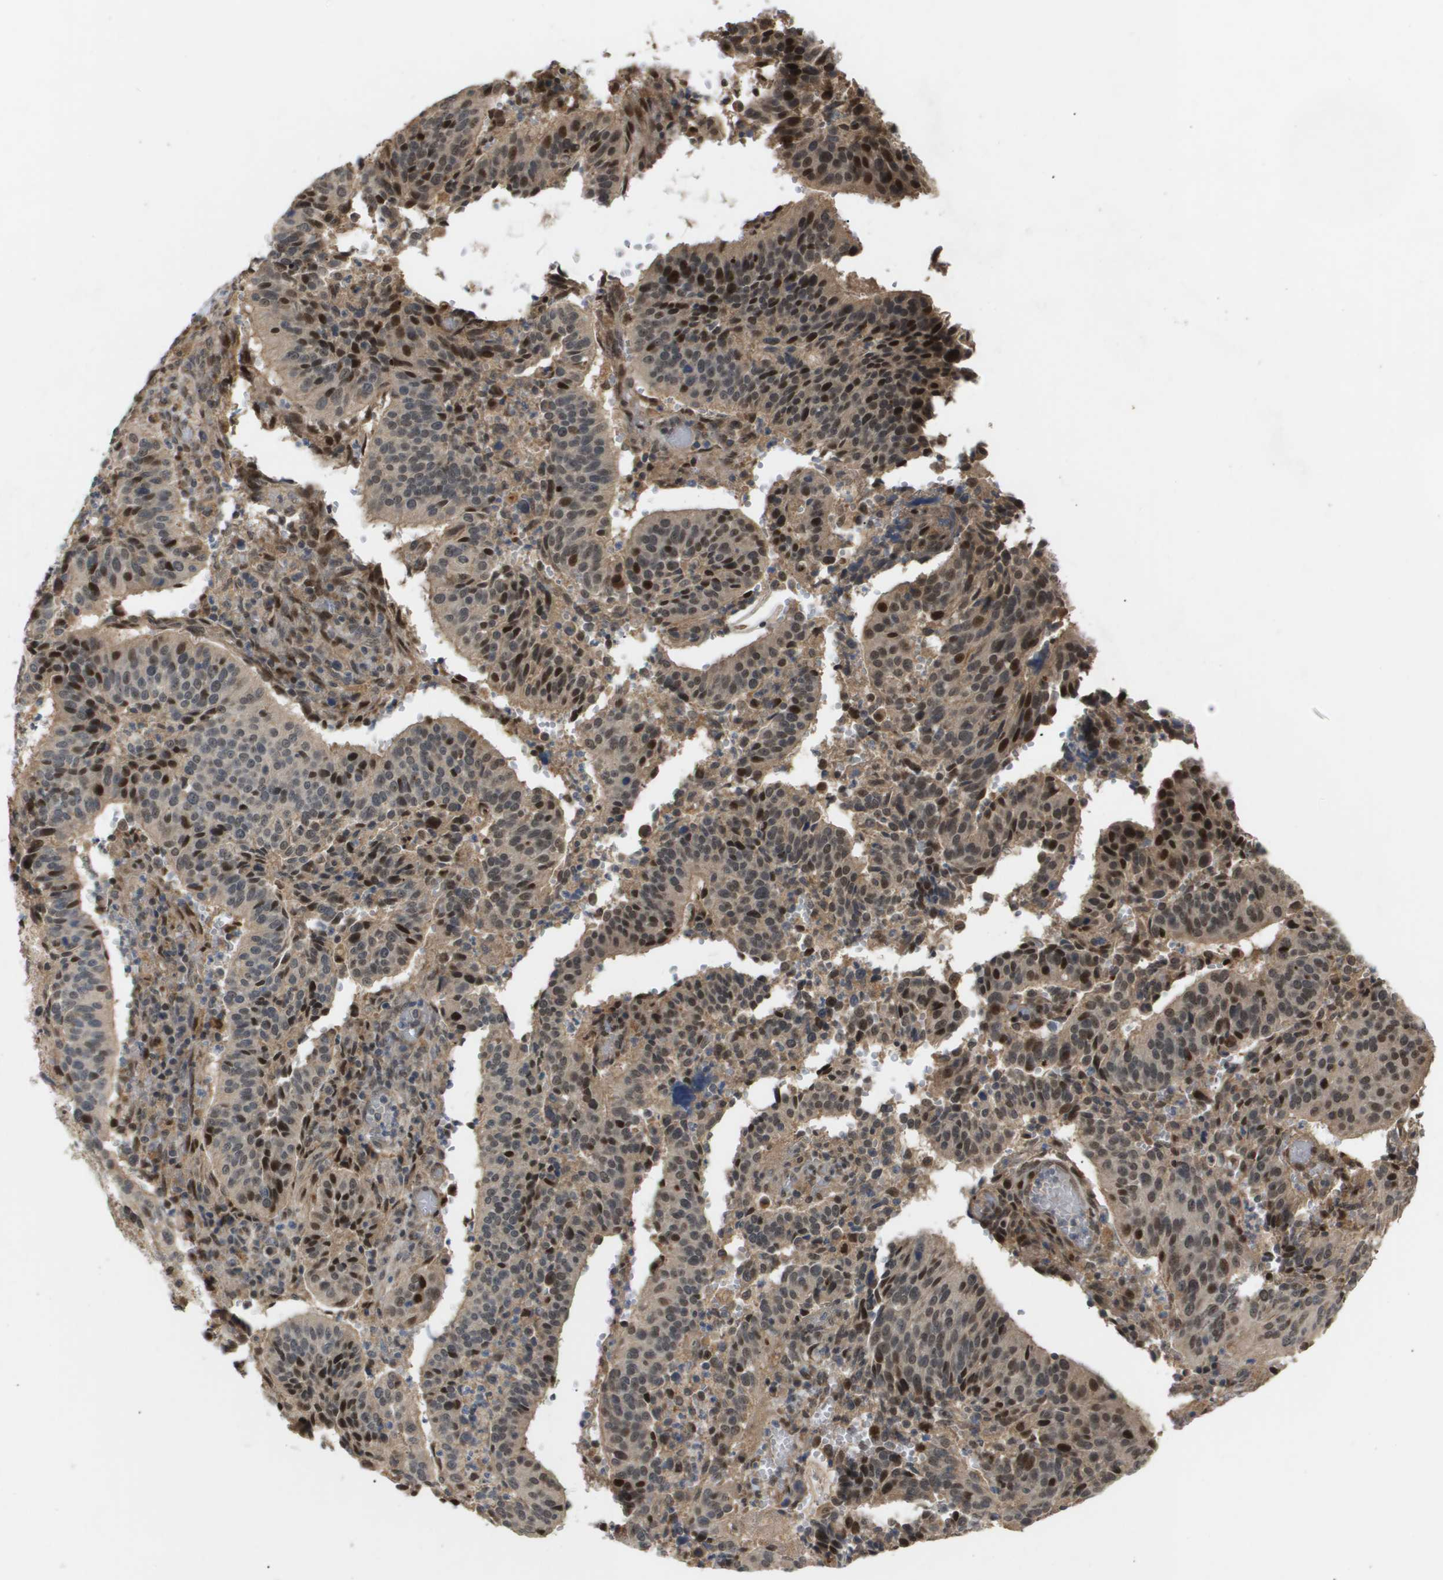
{"staining": {"intensity": "strong", "quantity": "25%-75%", "location": "cytoplasmic/membranous,nuclear"}, "tissue": "cervical cancer", "cell_type": "Tumor cells", "image_type": "cancer", "snomed": [{"axis": "morphology", "description": "Normal tissue, NOS"}, {"axis": "morphology", "description": "Squamous cell carcinoma, NOS"}, {"axis": "topography", "description": "Cervix"}], "caption": "About 25%-75% of tumor cells in cervical cancer (squamous cell carcinoma) display strong cytoplasmic/membranous and nuclear protein positivity as visualized by brown immunohistochemical staining.", "gene": "PDGFB", "patient": {"sex": "female", "age": 39}}